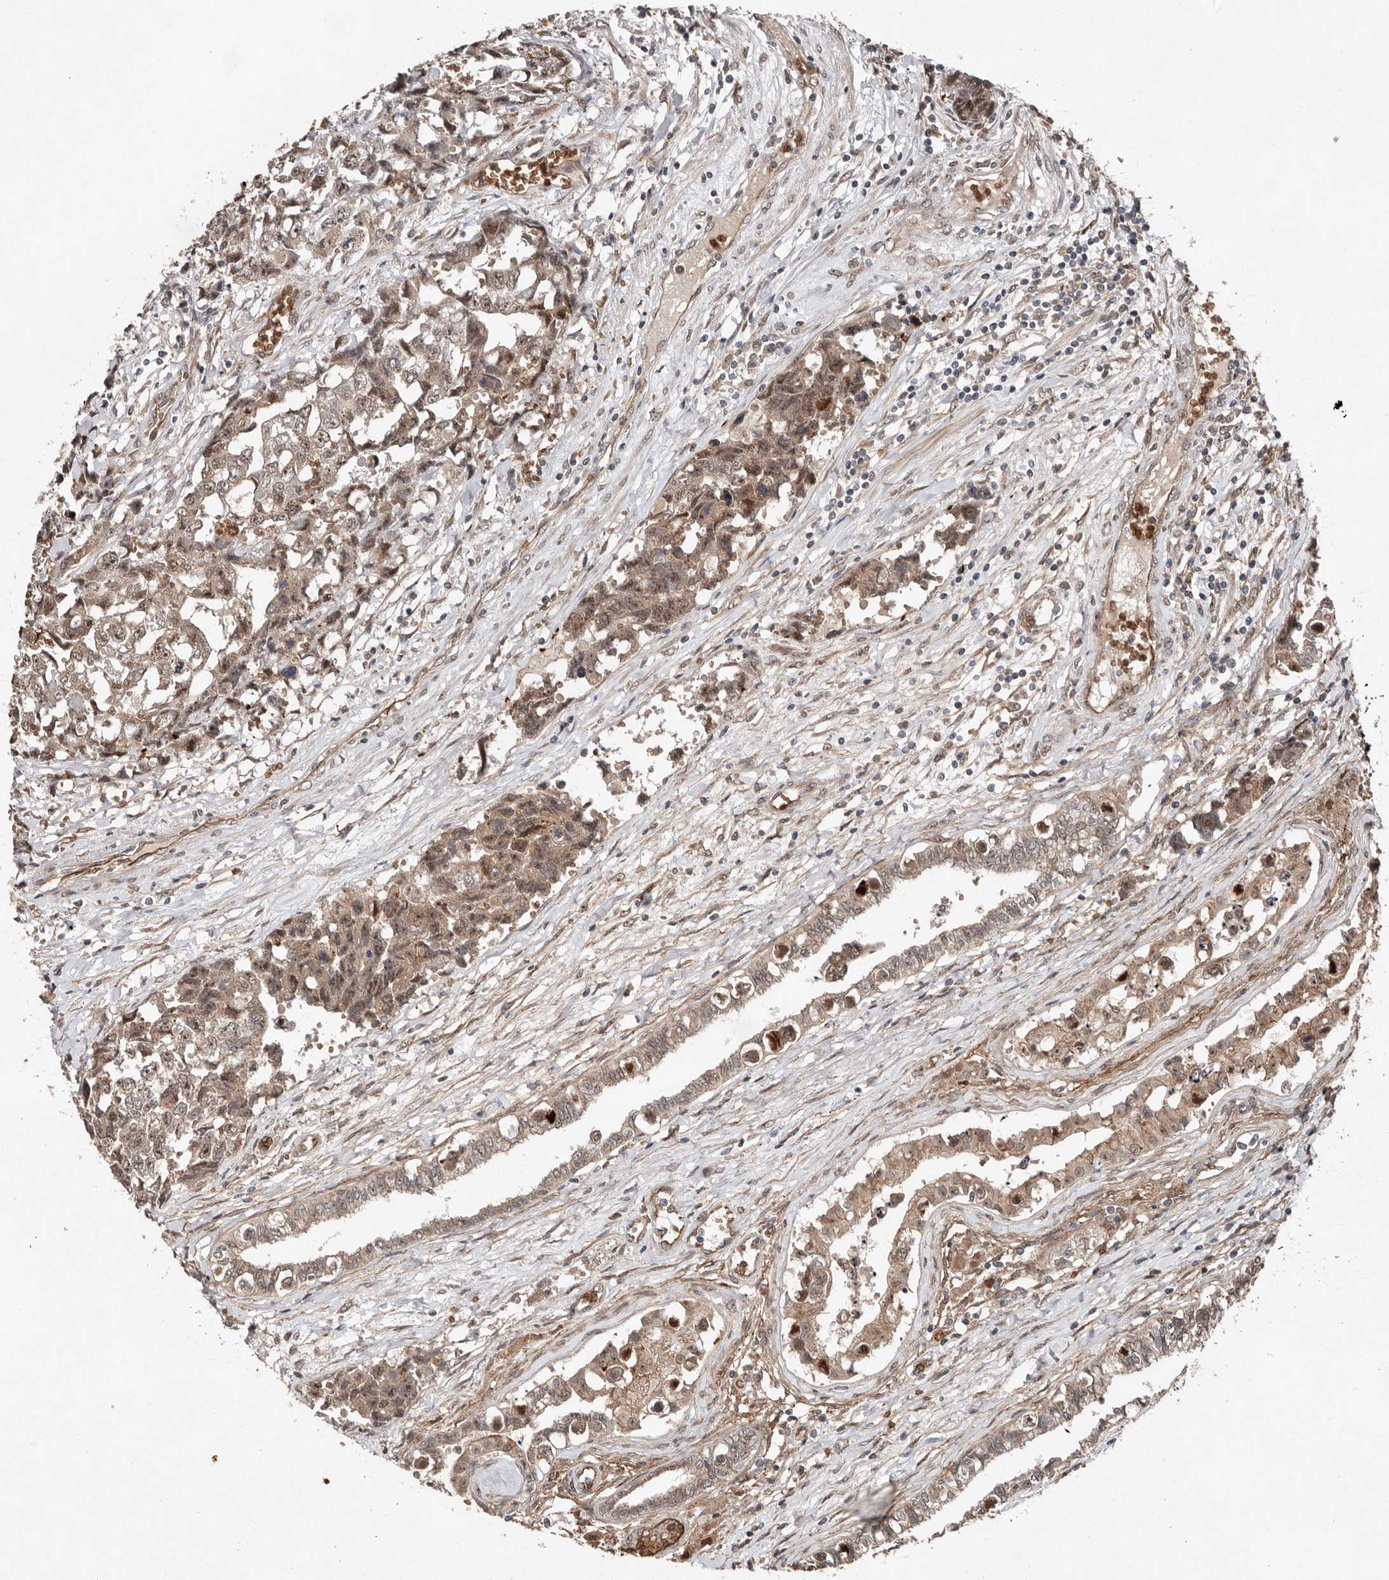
{"staining": {"intensity": "weak", "quantity": ">75%", "location": "cytoplasmic/membranous,nuclear"}, "tissue": "testis cancer", "cell_type": "Tumor cells", "image_type": "cancer", "snomed": [{"axis": "morphology", "description": "Carcinoma, Embryonal, NOS"}, {"axis": "topography", "description": "Testis"}], "caption": "Human testis cancer (embryonal carcinoma) stained for a protein (brown) shows weak cytoplasmic/membranous and nuclear positive expression in about >75% of tumor cells.", "gene": "DIP2C", "patient": {"sex": "male", "age": 31}}